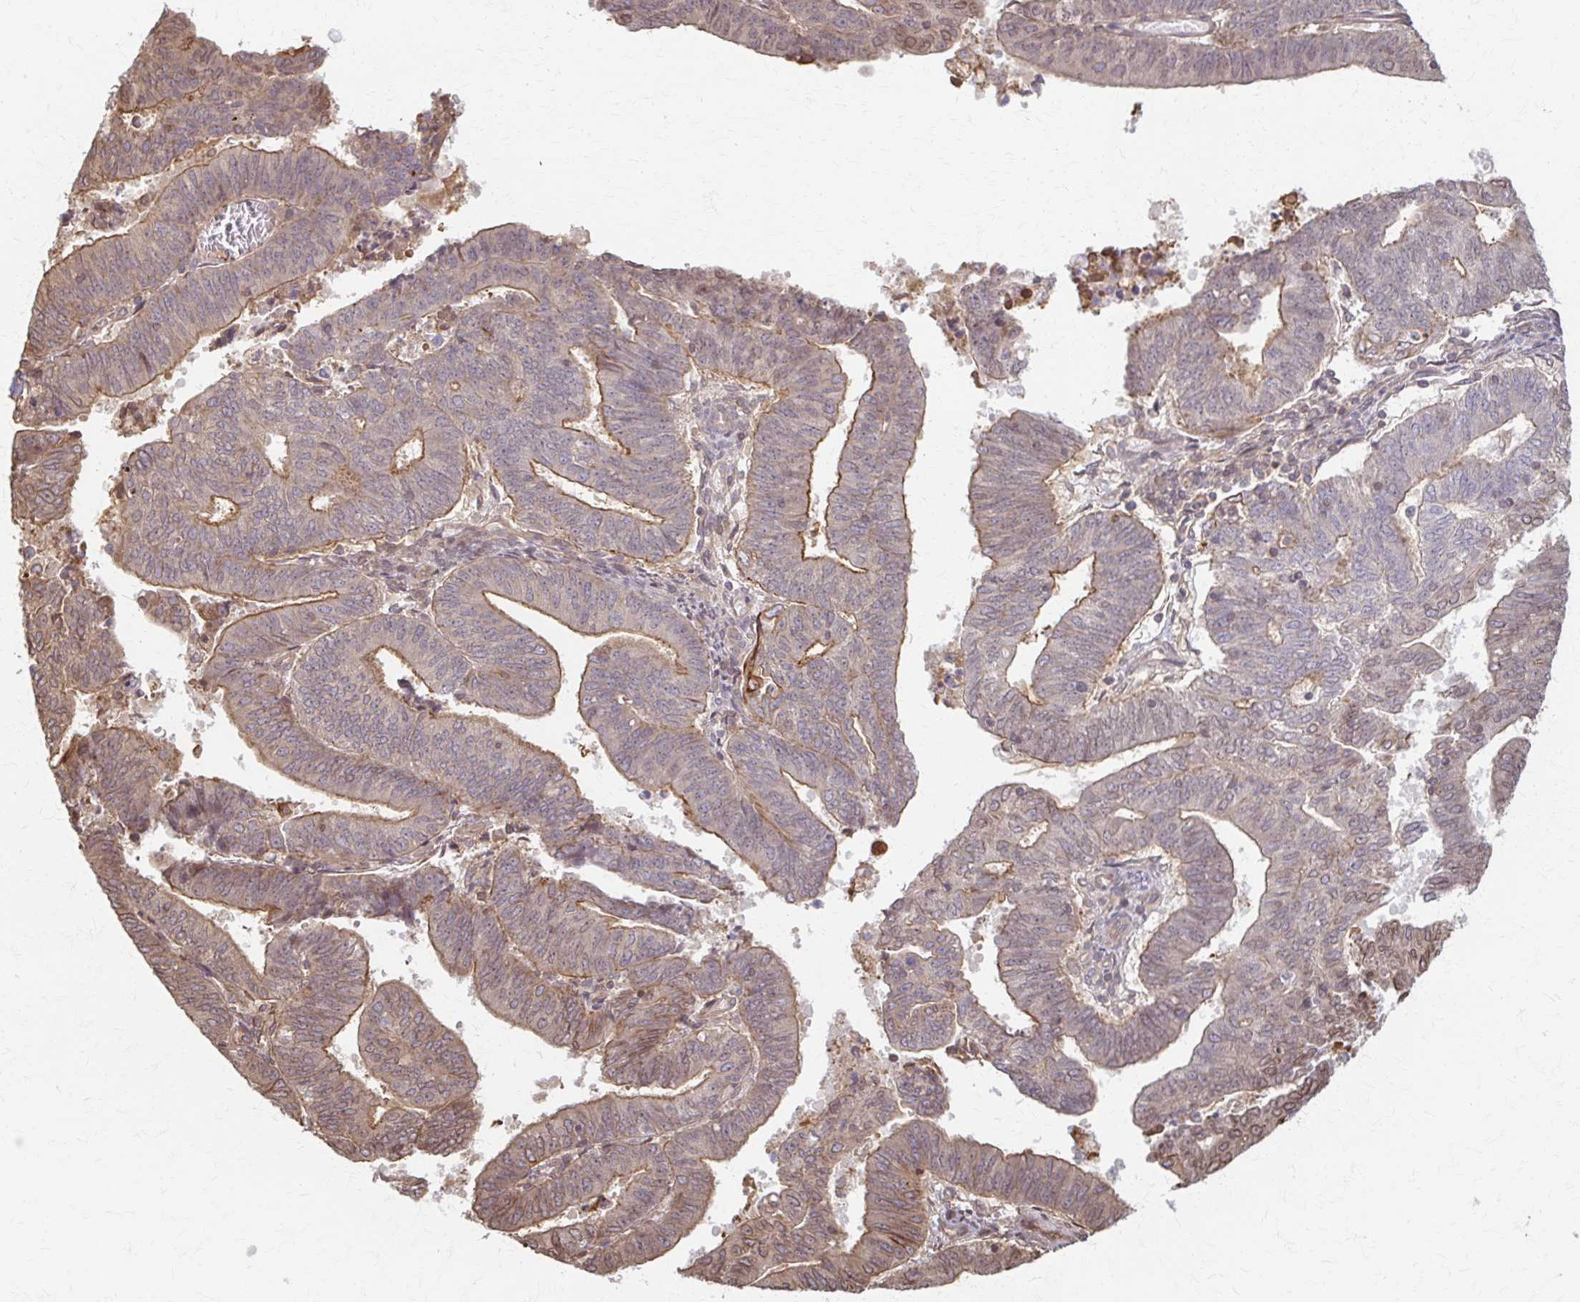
{"staining": {"intensity": "moderate", "quantity": ">75%", "location": "cytoplasmic/membranous"}, "tissue": "endometrial cancer", "cell_type": "Tumor cells", "image_type": "cancer", "snomed": [{"axis": "morphology", "description": "Adenocarcinoma, NOS"}, {"axis": "topography", "description": "Endometrium"}], "caption": "Moderate cytoplasmic/membranous staining for a protein is seen in about >75% of tumor cells of endometrial cancer using IHC.", "gene": "ARHGAP35", "patient": {"sex": "female", "age": 82}}